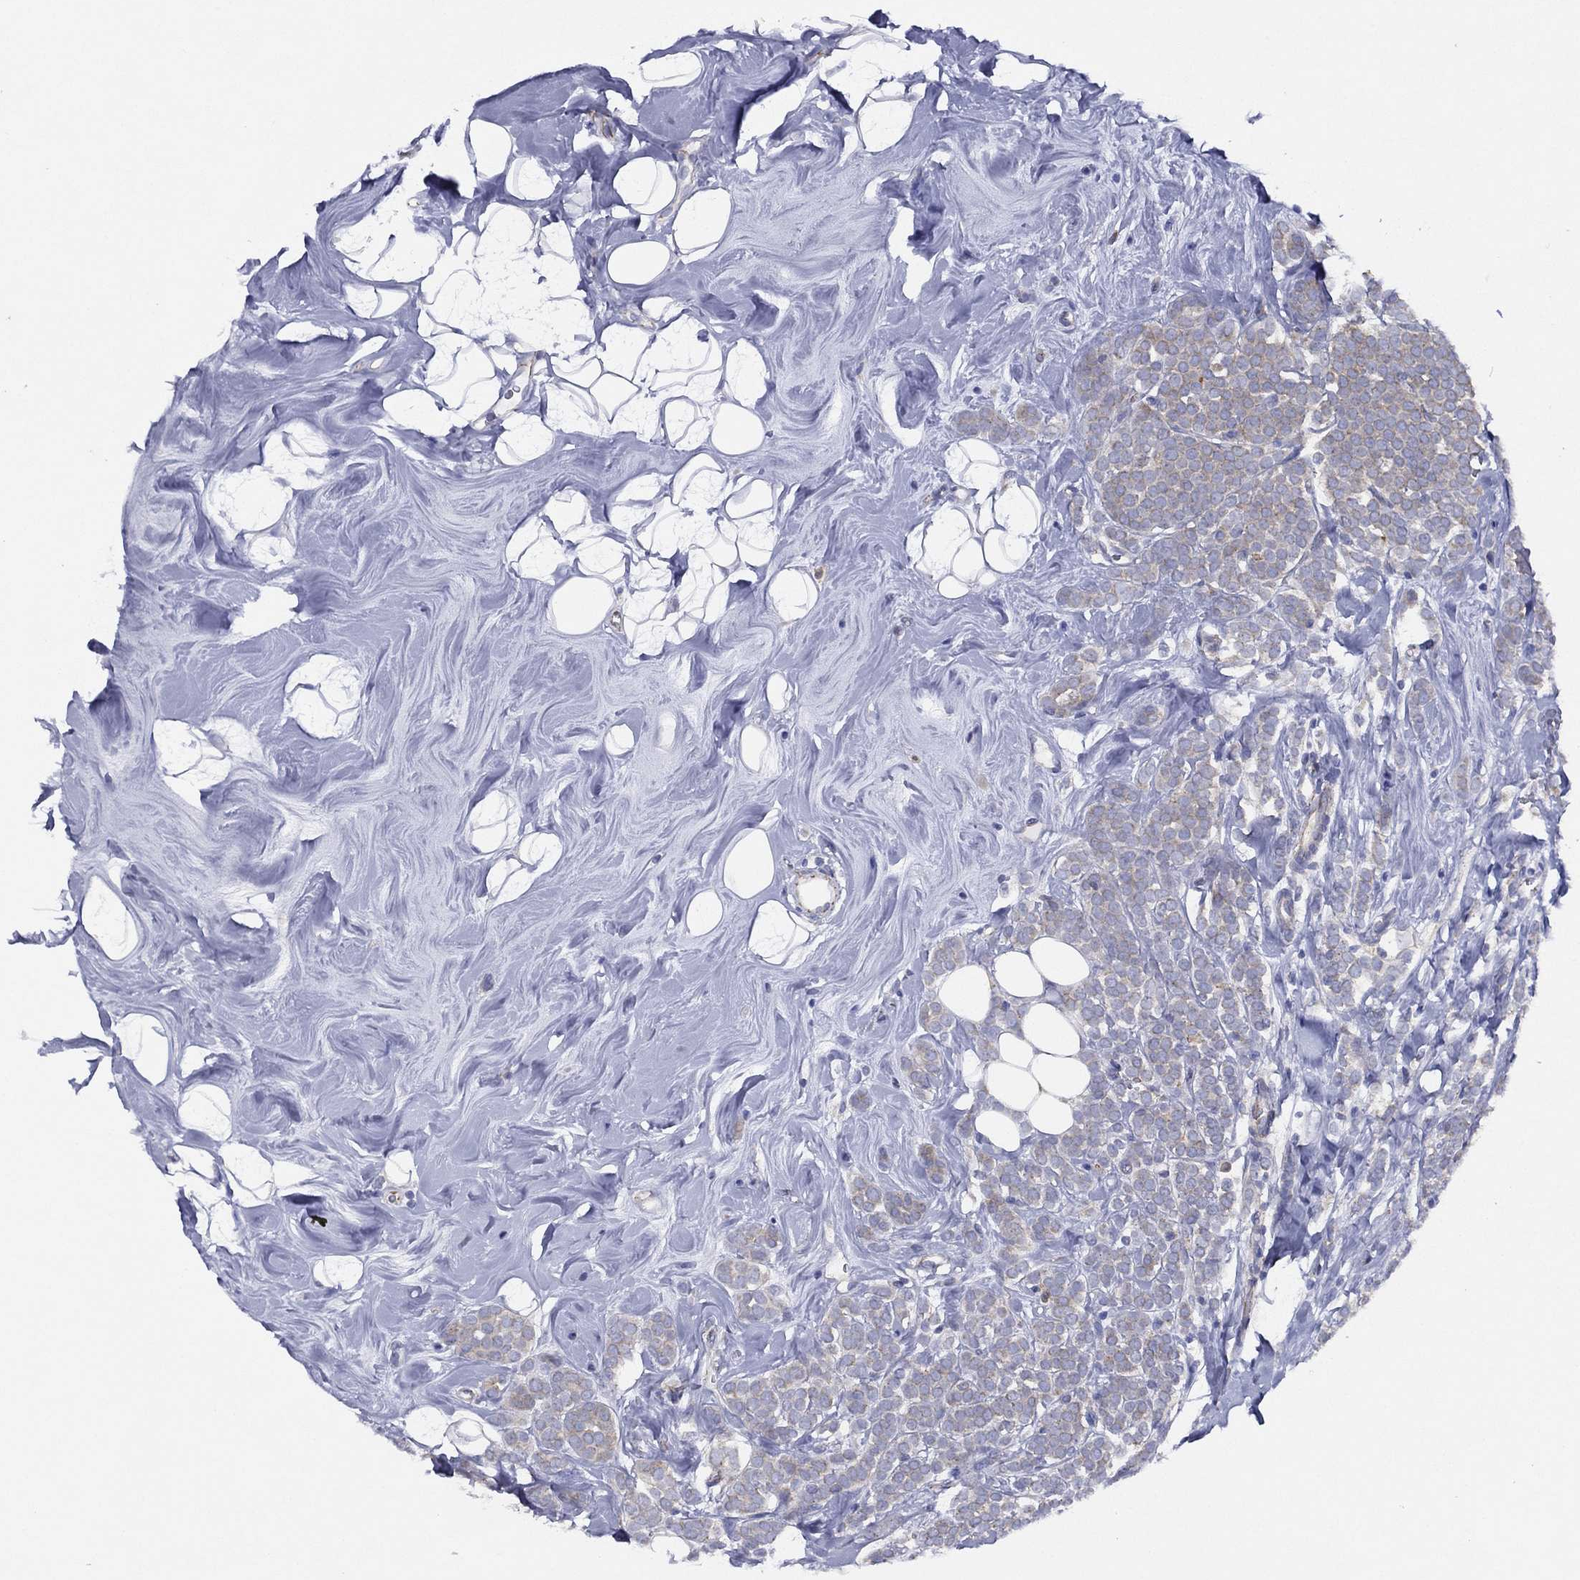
{"staining": {"intensity": "moderate", "quantity": "<25%", "location": "cytoplasmic/membranous"}, "tissue": "breast cancer", "cell_type": "Tumor cells", "image_type": "cancer", "snomed": [{"axis": "morphology", "description": "Lobular carcinoma"}, {"axis": "topography", "description": "Breast"}], "caption": "An immunohistochemistry (IHC) image of neoplastic tissue is shown. Protein staining in brown shows moderate cytoplasmic/membranous positivity in breast lobular carcinoma within tumor cells.", "gene": "ZNF223", "patient": {"sex": "female", "age": 49}}